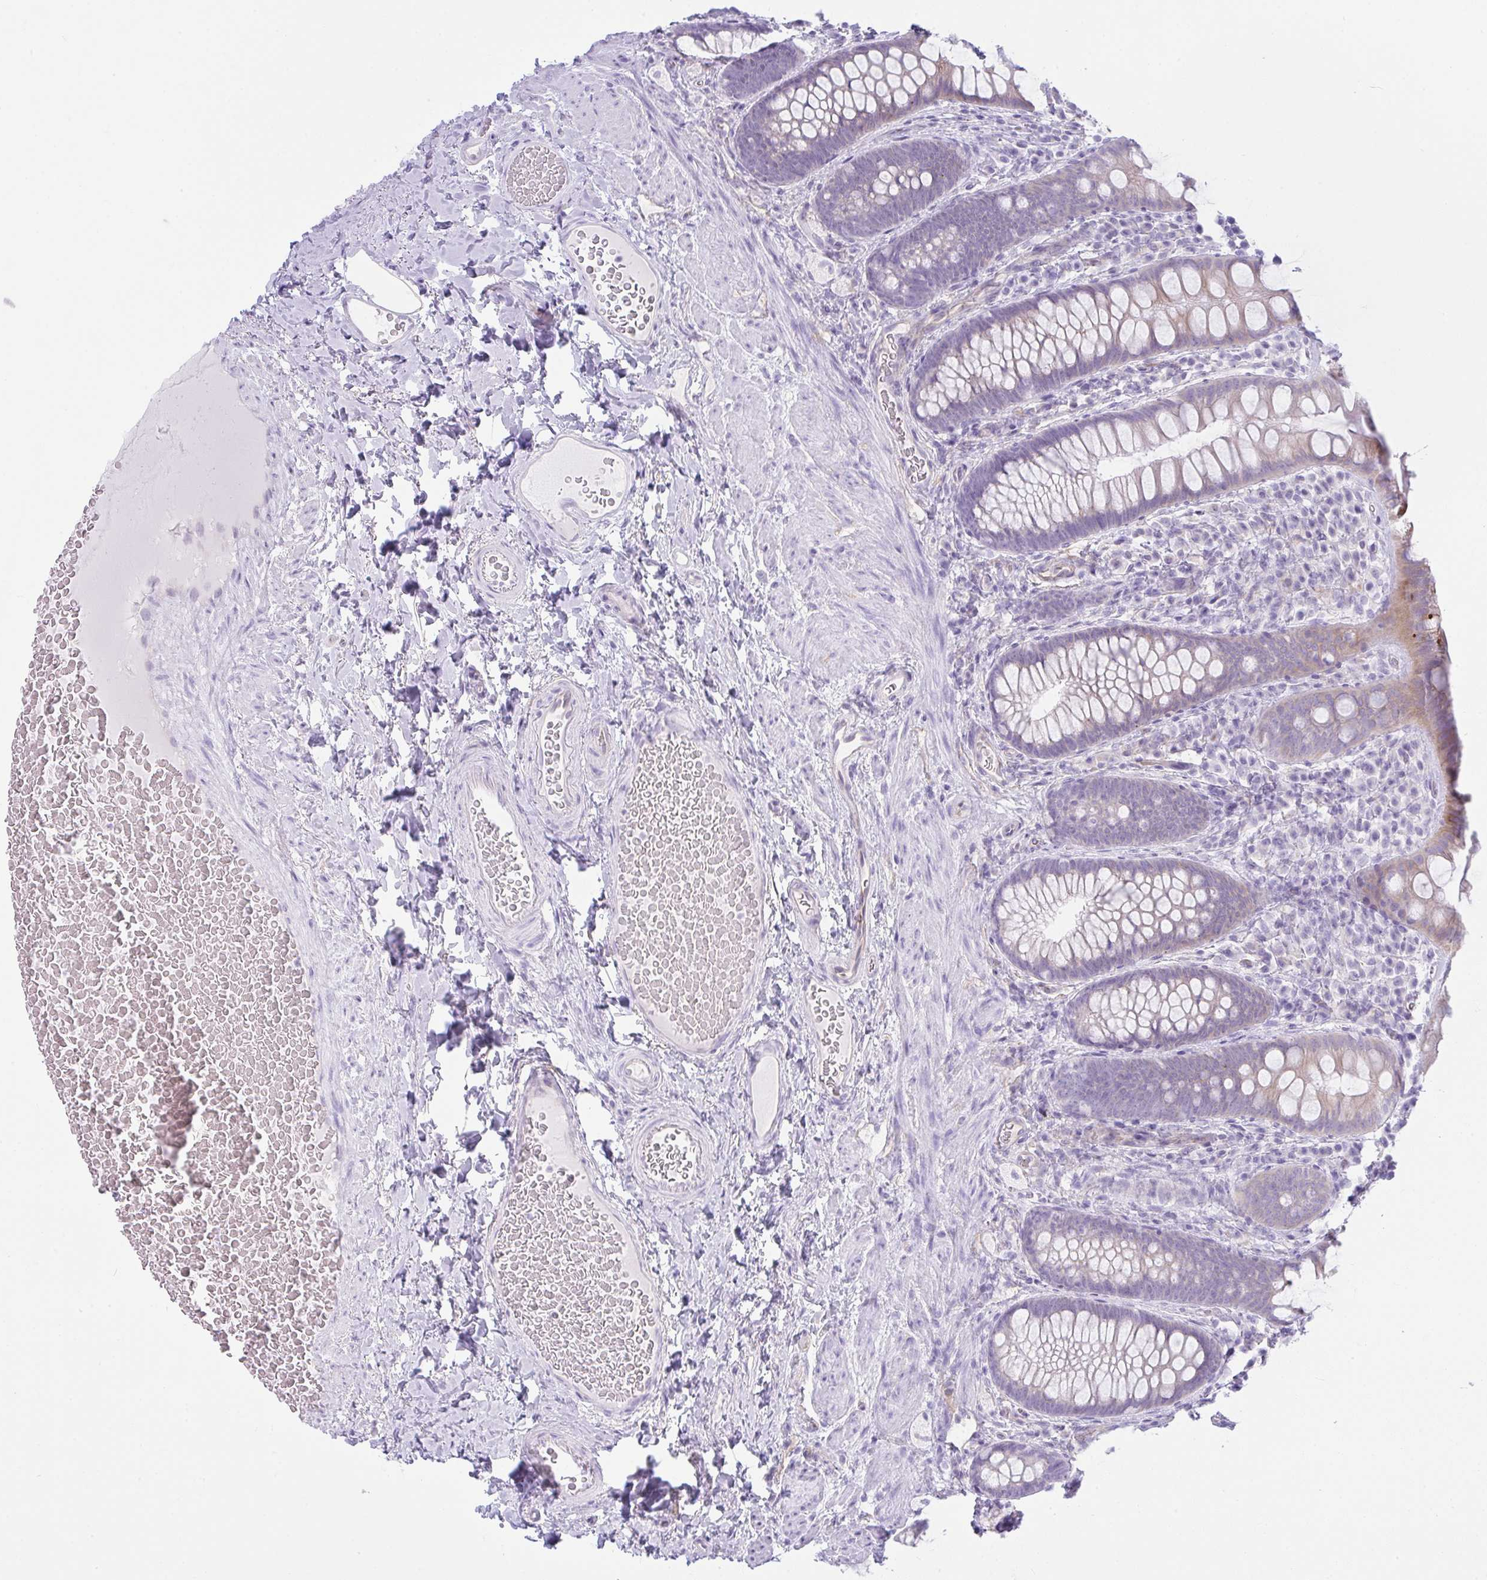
{"staining": {"intensity": "strong", "quantity": "<25%", "location": "cytoplasmic/membranous"}, "tissue": "rectum", "cell_type": "Glandular cells", "image_type": "normal", "snomed": [{"axis": "morphology", "description": "Normal tissue, NOS"}, {"axis": "topography", "description": "Rectum"}], "caption": "Protein staining shows strong cytoplasmic/membranous staining in approximately <25% of glandular cells in benign rectum. The protein is shown in brown color, while the nuclei are stained blue.", "gene": "RASL10A", "patient": {"sex": "female", "age": 69}}